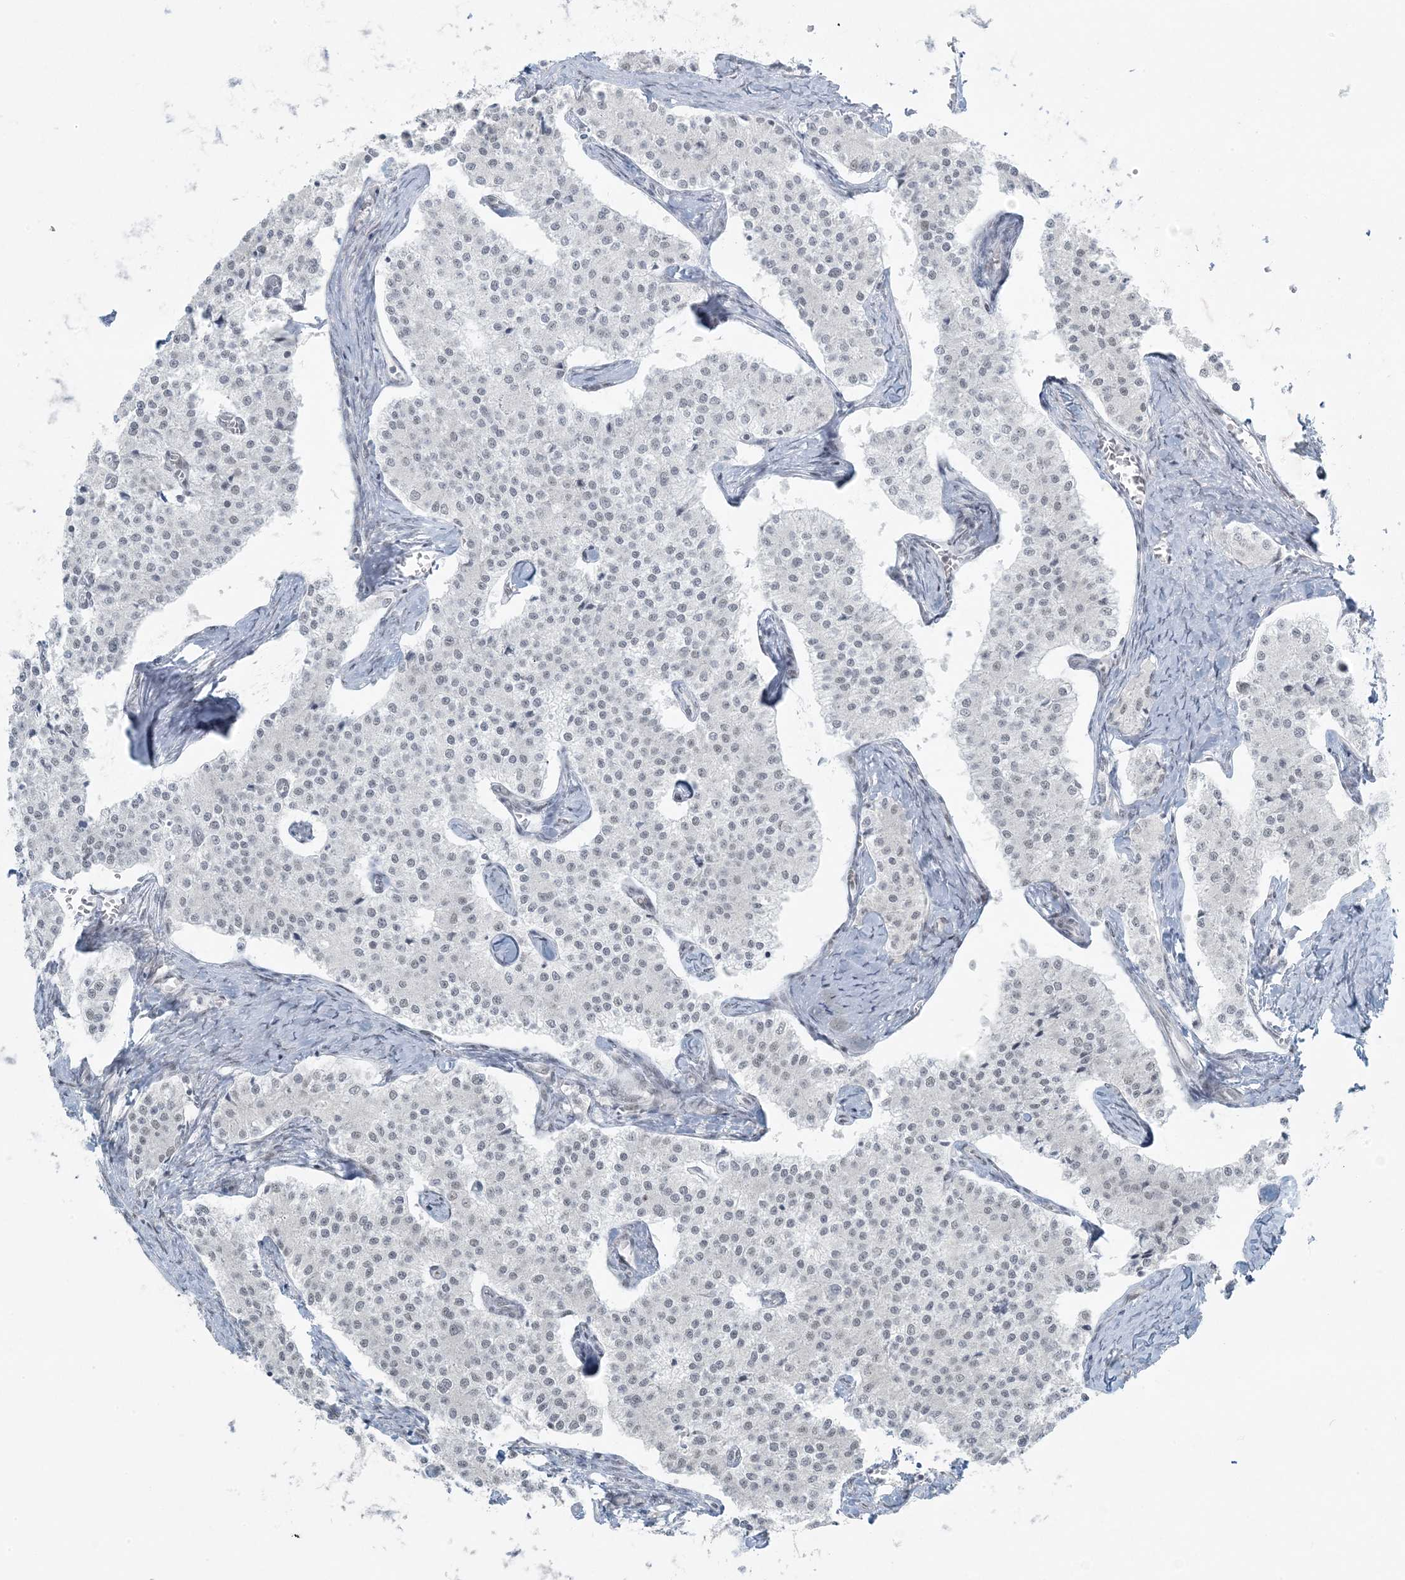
{"staining": {"intensity": "negative", "quantity": "none", "location": "none"}, "tissue": "carcinoid", "cell_type": "Tumor cells", "image_type": "cancer", "snomed": [{"axis": "morphology", "description": "Carcinoid, malignant, NOS"}, {"axis": "topography", "description": "Colon"}], "caption": "Immunohistochemical staining of carcinoid demonstrates no significant staining in tumor cells.", "gene": "ZNF787", "patient": {"sex": "female", "age": 52}}